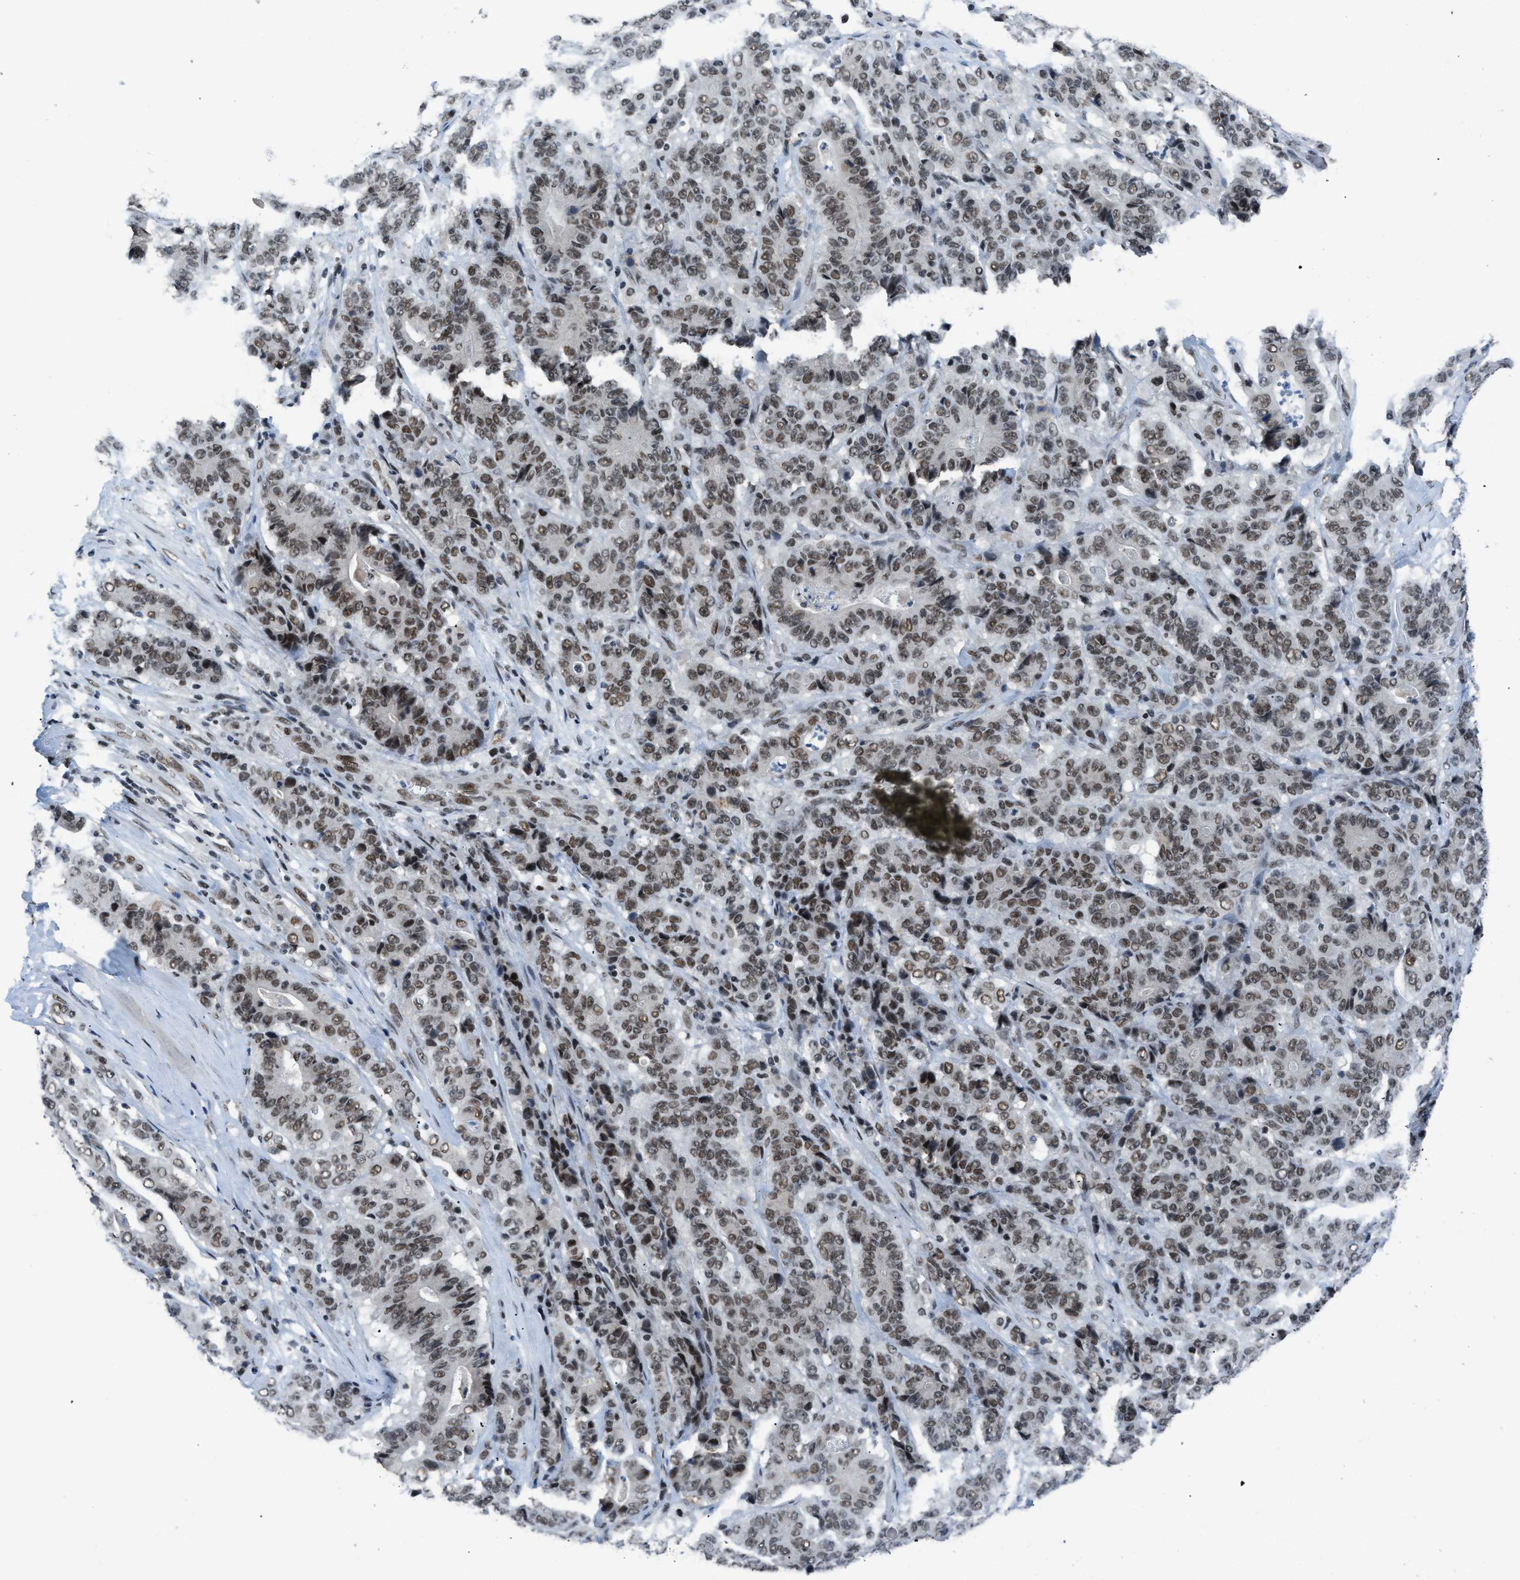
{"staining": {"intensity": "moderate", "quantity": ">75%", "location": "nuclear"}, "tissue": "stomach cancer", "cell_type": "Tumor cells", "image_type": "cancer", "snomed": [{"axis": "morphology", "description": "Adenocarcinoma, NOS"}, {"axis": "topography", "description": "Stomach"}], "caption": "This image exhibits stomach cancer (adenocarcinoma) stained with immunohistochemistry (IHC) to label a protein in brown. The nuclear of tumor cells show moderate positivity for the protein. Nuclei are counter-stained blue.", "gene": "GATAD2B", "patient": {"sex": "female", "age": 73}}